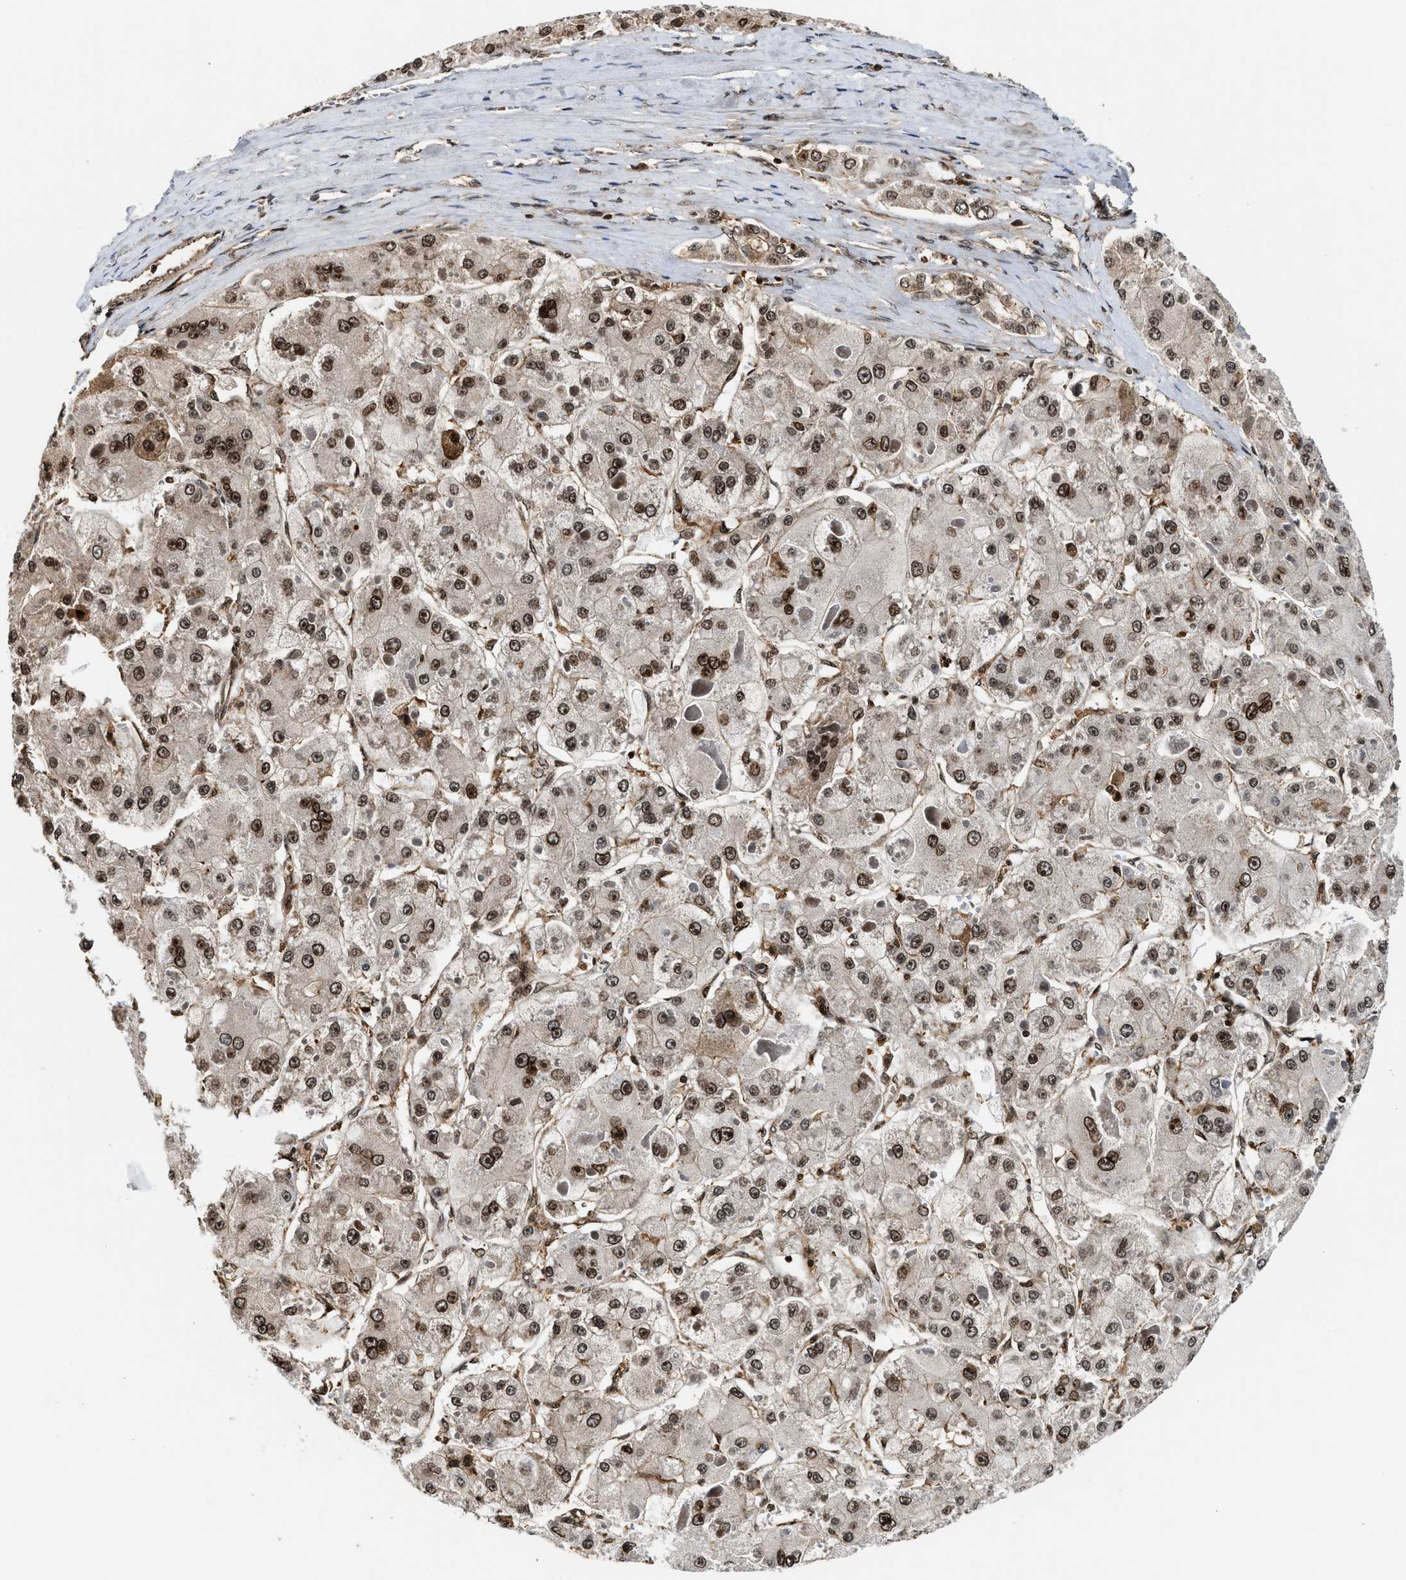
{"staining": {"intensity": "moderate", "quantity": ">75%", "location": "nuclear"}, "tissue": "liver cancer", "cell_type": "Tumor cells", "image_type": "cancer", "snomed": [{"axis": "morphology", "description": "Carcinoma, Hepatocellular, NOS"}, {"axis": "topography", "description": "Liver"}], "caption": "Moderate nuclear positivity is seen in about >75% of tumor cells in liver cancer. (DAB (3,3'-diaminobenzidine) IHC, brown staining for protein, blue staining for nuclei).", "gene": "MDM2", "patient": {"sex": "female", "age": 73}}